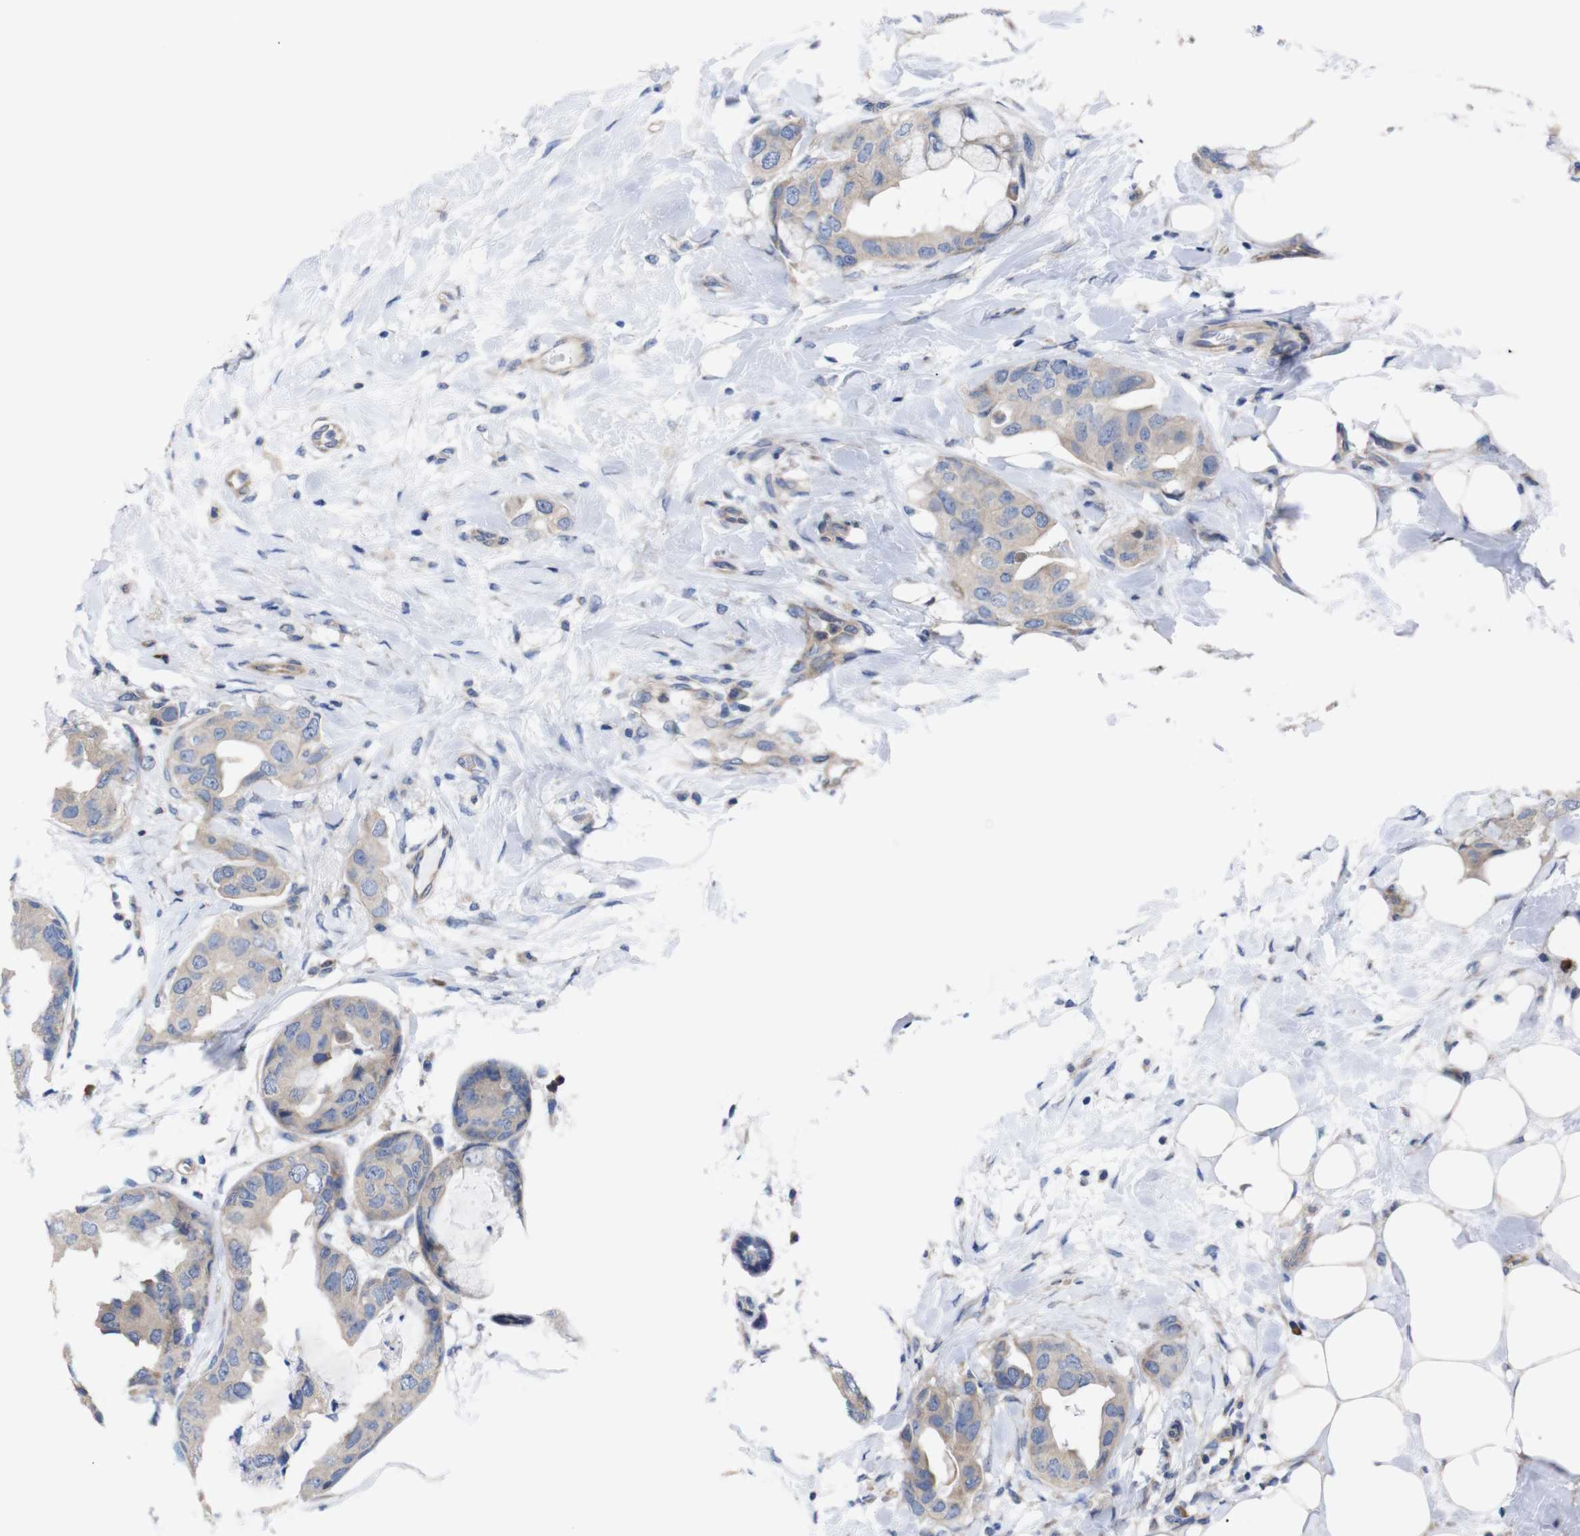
{"staining": {"intensity": "weak", "quantity": ">75%", "location": "cytoplasmic/membranous"}, "tissue": "breast cancer", "cell_type": "Tumor cells", "image_type": "cancer", "snomed": [{"axis": "morphology", "description": "Duct carcinoma"}, {"axis": "topography", "description": "Breast"}], "caption": "This micrograph displays breast cancer stained with immunohistochemistry (IHC) to label a protein in brown. The cytoplasmic/membranous of tumor cells show weak positivity for the protein. Nuclei are counter-stained blue.", "gene": "USH1C", "patient": {"sex": "female", "age": 40}}